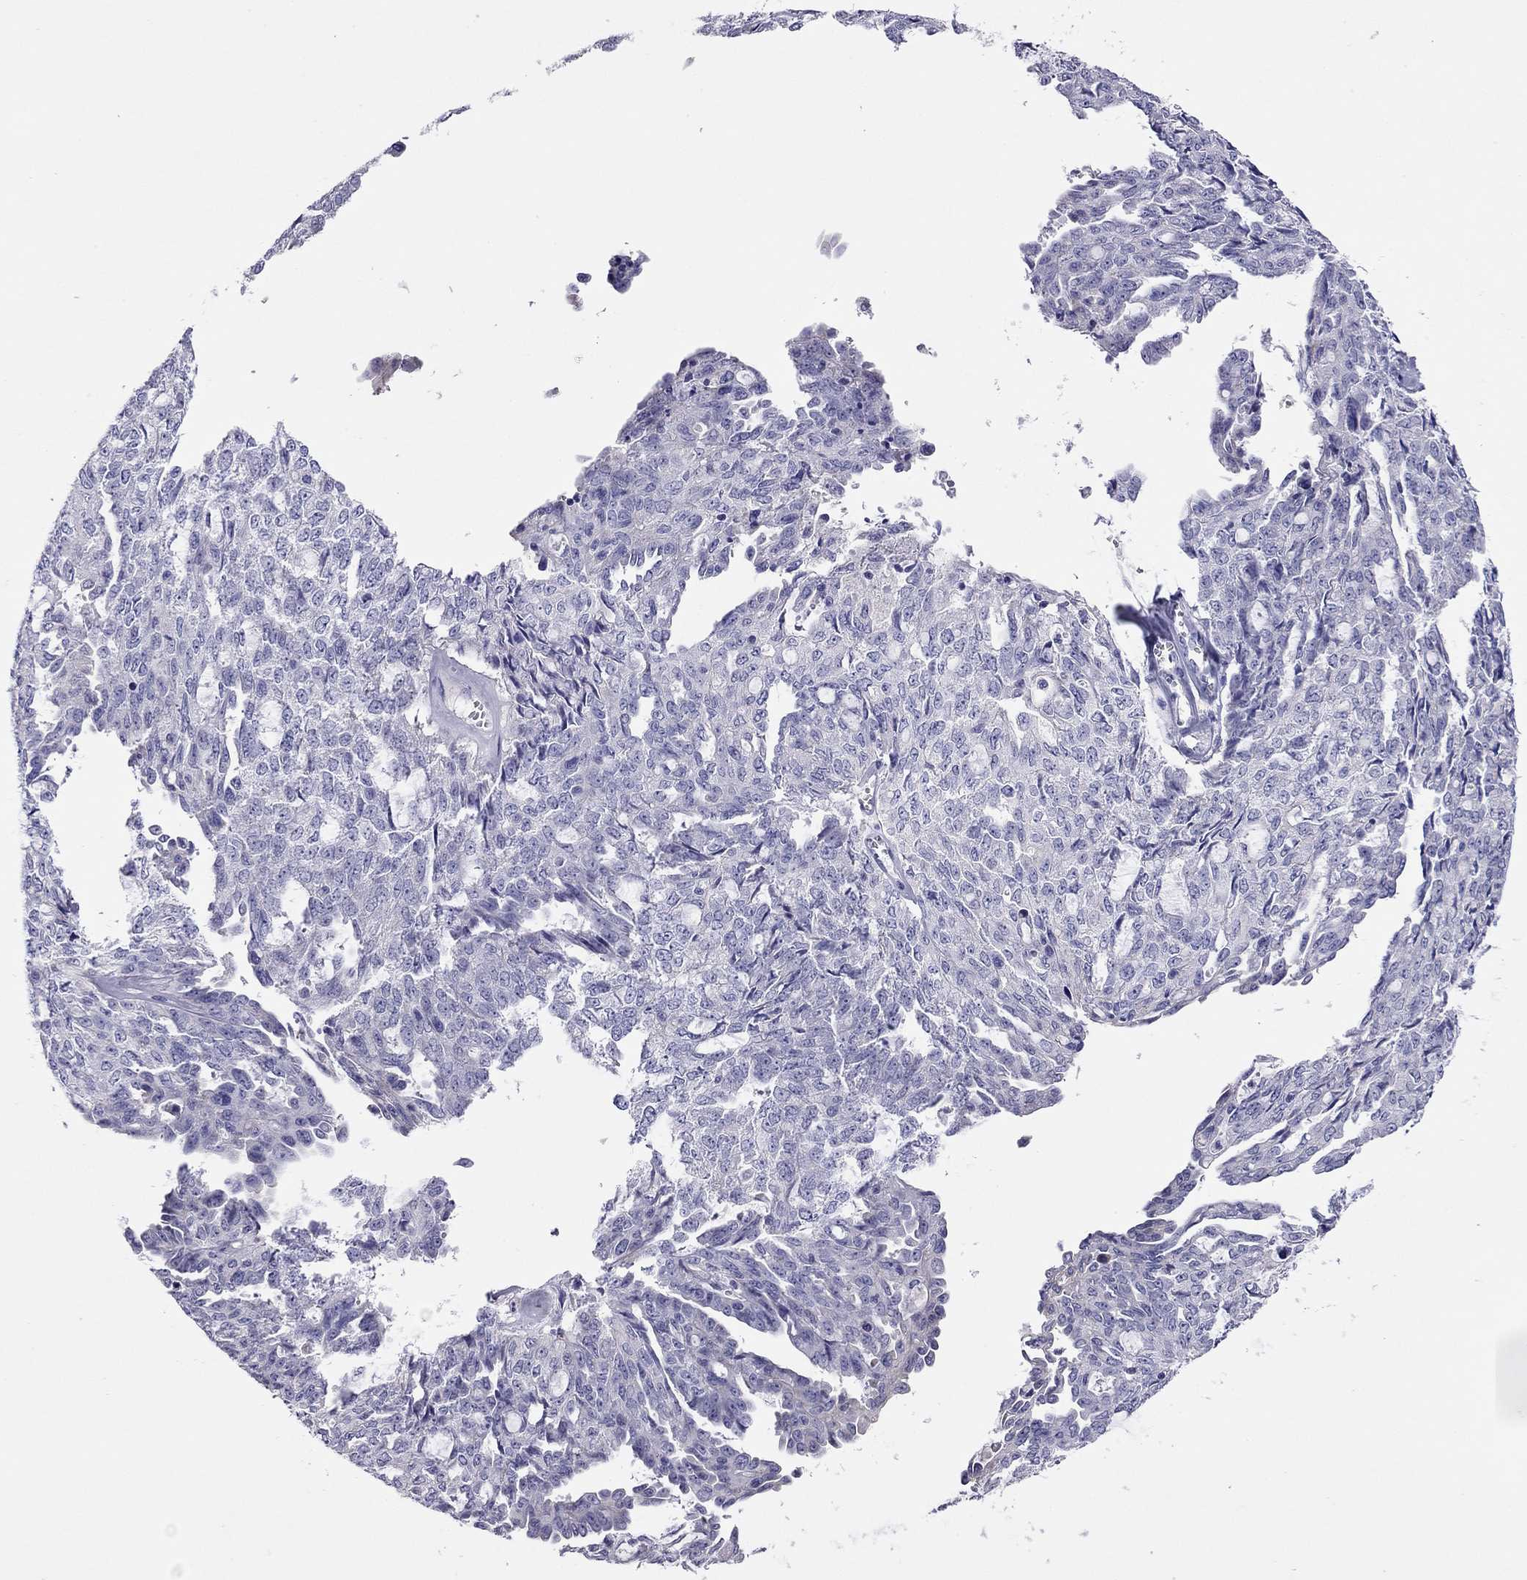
{"staining": {"intensity": "negative", "quantity": "none", "location": "none"}, "tissue": "ovarian cancer", "cell_type": "Tumor cells", "image_type": "cancer", "snomed": [{"axis": "morphology", "description": "Cystadenocarcinoma, serous, NOS"}, {"axis": "topography", "description": "Ovary"}], "caption": "DAB (3,3'-diaminobenzidine) immunohistochemical staining of serous cystadenocarcinoma (ovarian) demonstrates no significant positivity in tumor cells.", "gene": "CAPNS2", "patient": {"sex": "female", "age": 71}}